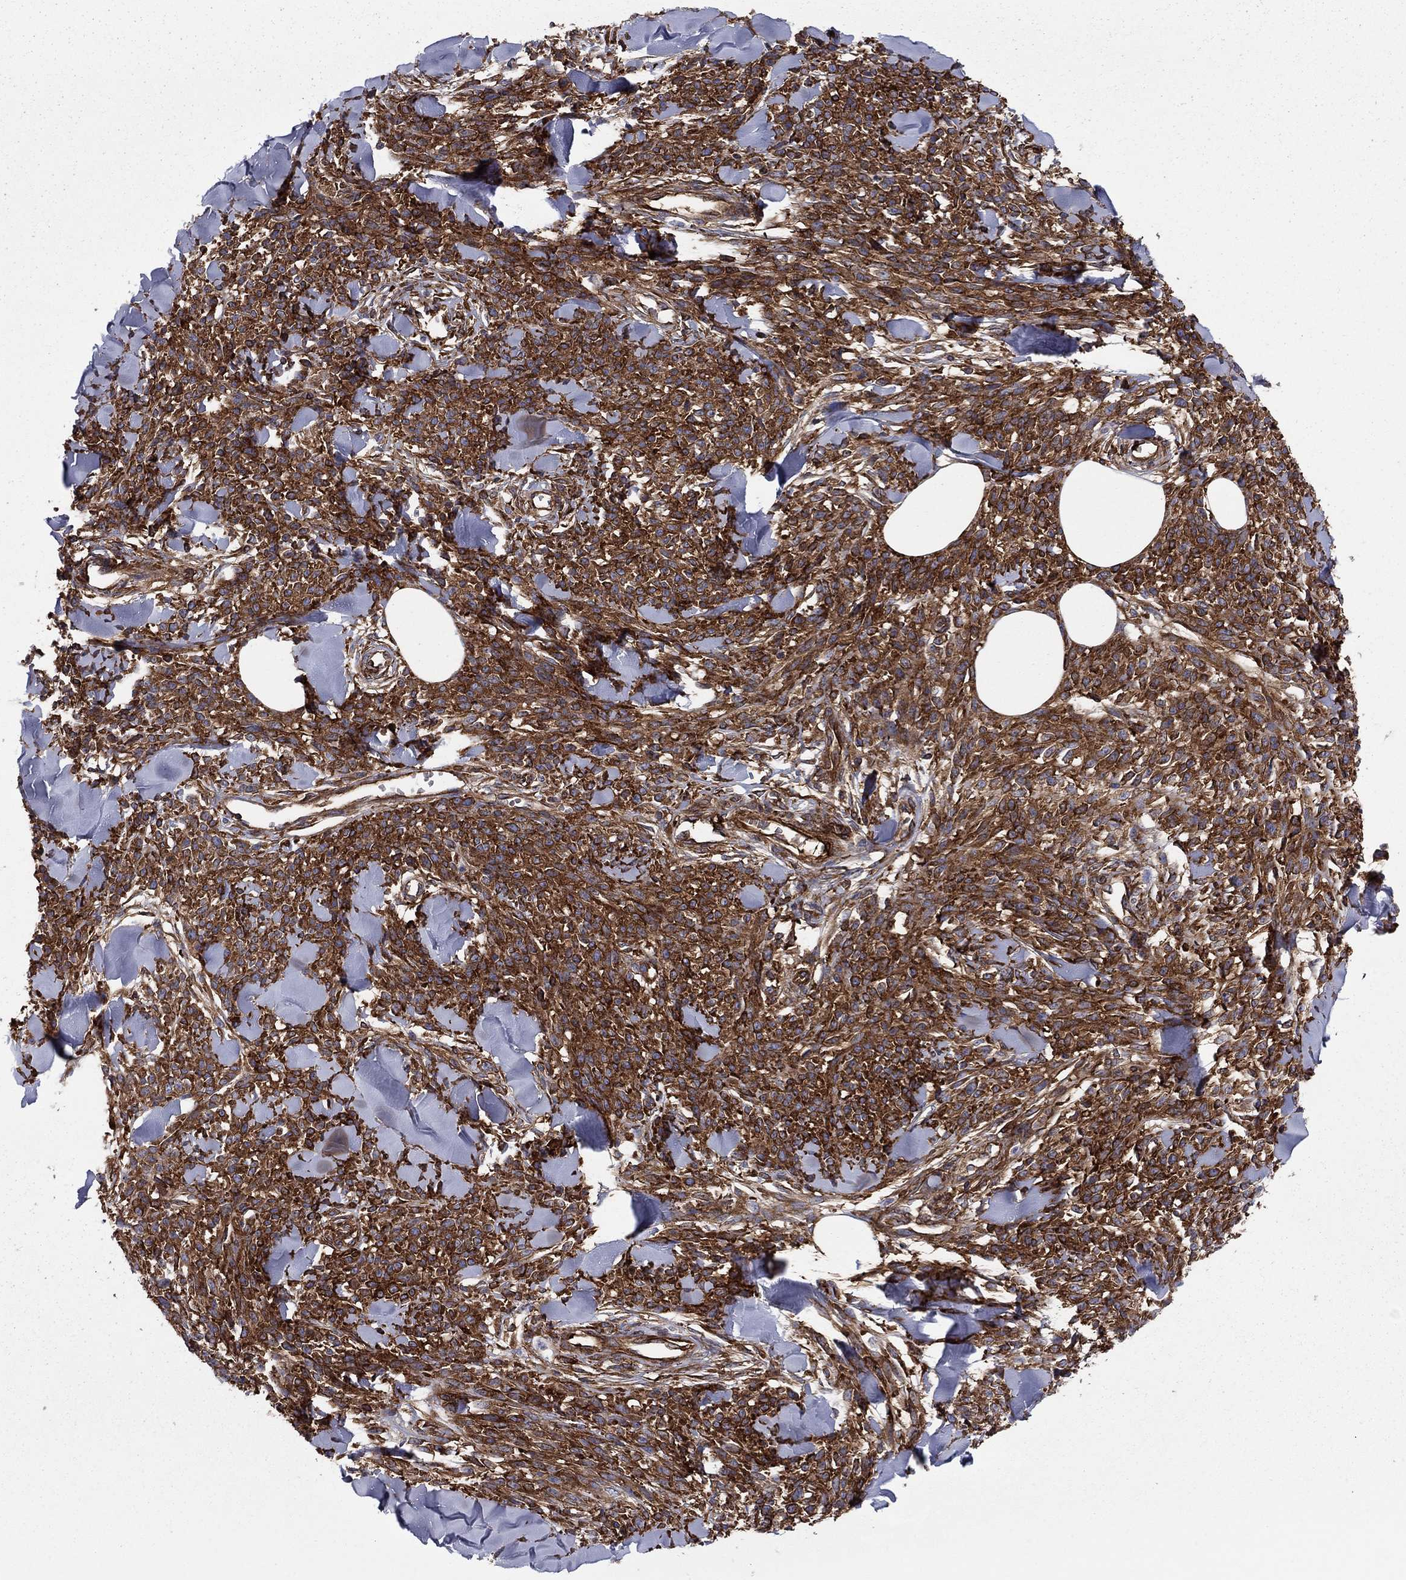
{"staining": {"intensity": "strong", "quantity": ">75%", "location": "cytoplasmic/membranous"}, "tissue": "melanoma", "cell_type": "Tumor cells", "image_type": "cancer", "snomed": [{"axis": "morphology", "description": "Malignant melanoma, NOS"}, {"axis": "topography", "description": "Skin"}, {"axis": "topography", "description": "Skin of trunk"}], "caption": "Protein staining of melanoma tissue shows strong cytoplasmic/membranous expression in approximately >75% of tumor cells.", "gene": "EHBP1L1", "patient": {"sex": "male", "age": 74}}